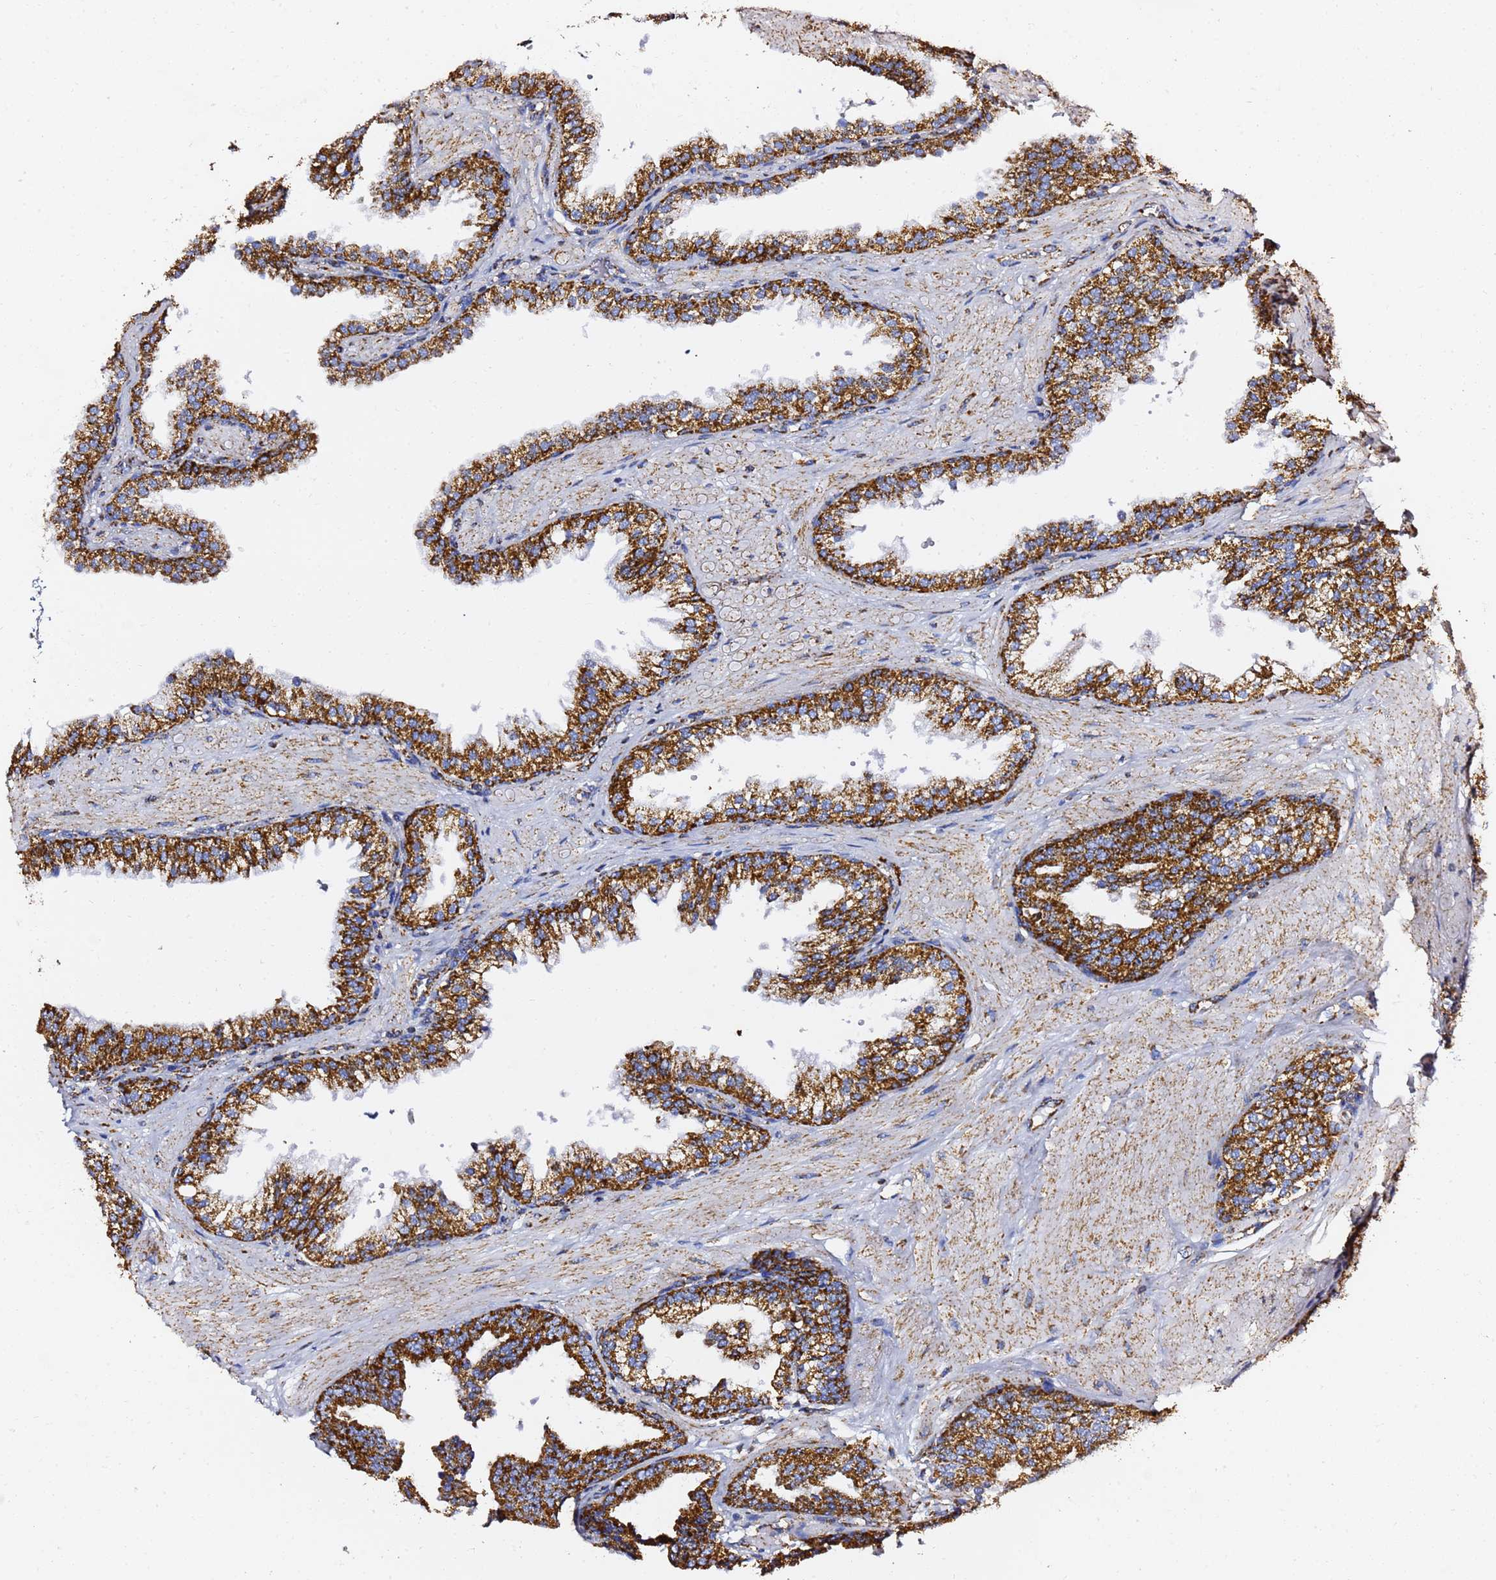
{"staining": {"intensity": "strong", "quantity": ">75%", "location": "cytoplasmic/membranous"}, "tissue": "prostate", "cell_type": "Glandular cells", "image_type": "normal", "snomed": [{"axis": "morphology", "description": "Normal tissue, NOS"}, {"axis": "topography", "description": "Prostate"}, {"axis": "topography", "description": "Peripheral nerve tissue"}], "caption": "Immunohistochemistry photomicrograph of benign human prostate stained for a protein (brown), which reveals high levels of strong cytoplasmic/membranous expression in approximately >75% of glandular cells.", "gene": "PHB2", "patient": {"sex": "male", "age": 55}}